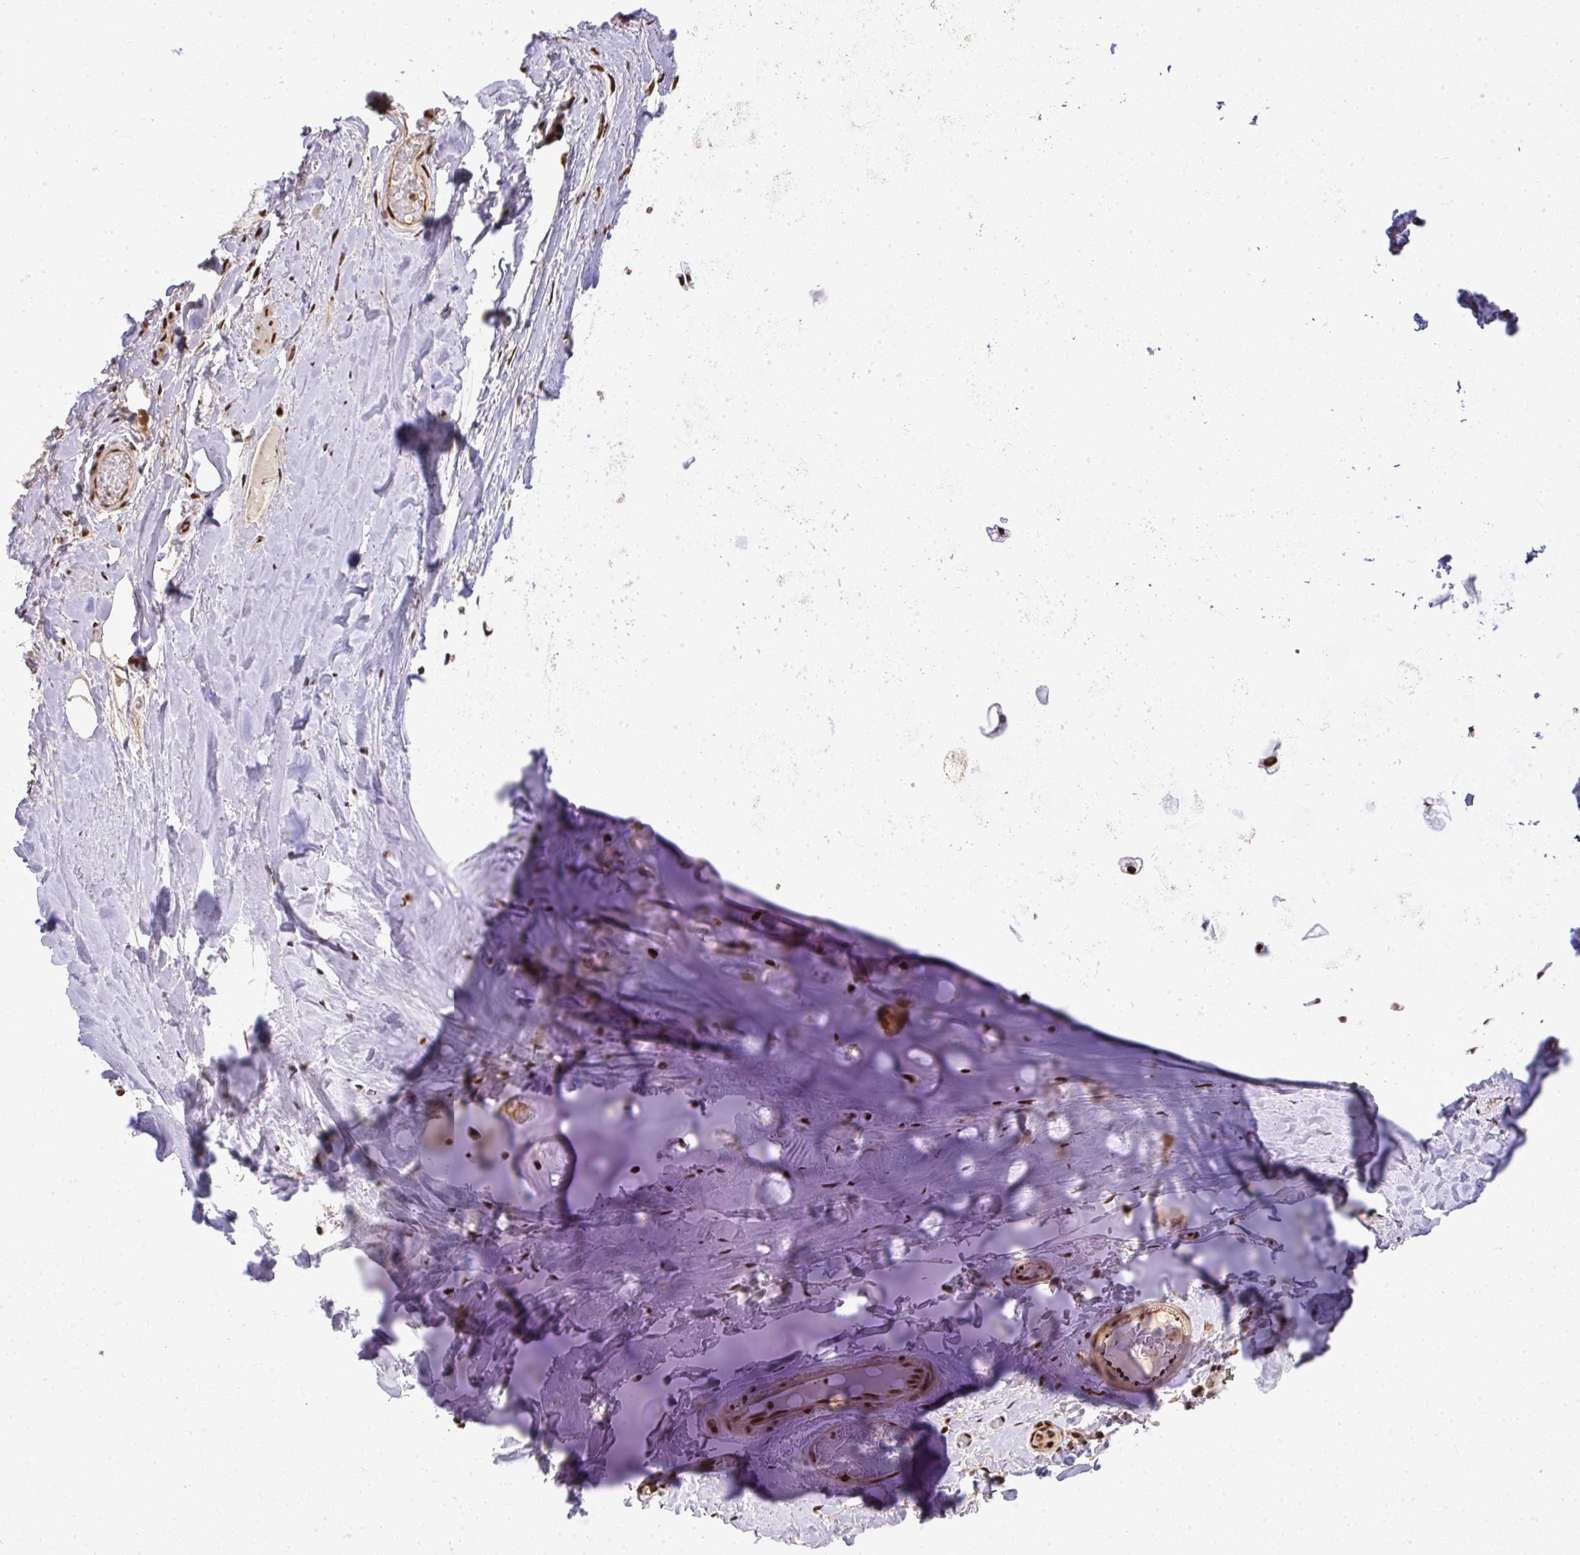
{"staining": {"intensity": "strong", "quantity": "25%-75%", "location": "nuclear"}, "tissue": "soft tissue", "cell_type": "Chondrocytes", "image_type": "normal", "snomed": [{"axis": "morphology", "description": "Normal tissue, NOS"}, {"axis": "topography", "description": "Cartilage tissue"}, {"axis": "topography", "description": "Bronchus"}], "caption": "DAB immunohistochemical staining of normal soft tissue demonstrates strong nuclear protein positivity in about 25%-75% of chondrocytes.", "gene": "U2AF1L4", "patient": {"sex": "male", "age": 64}}